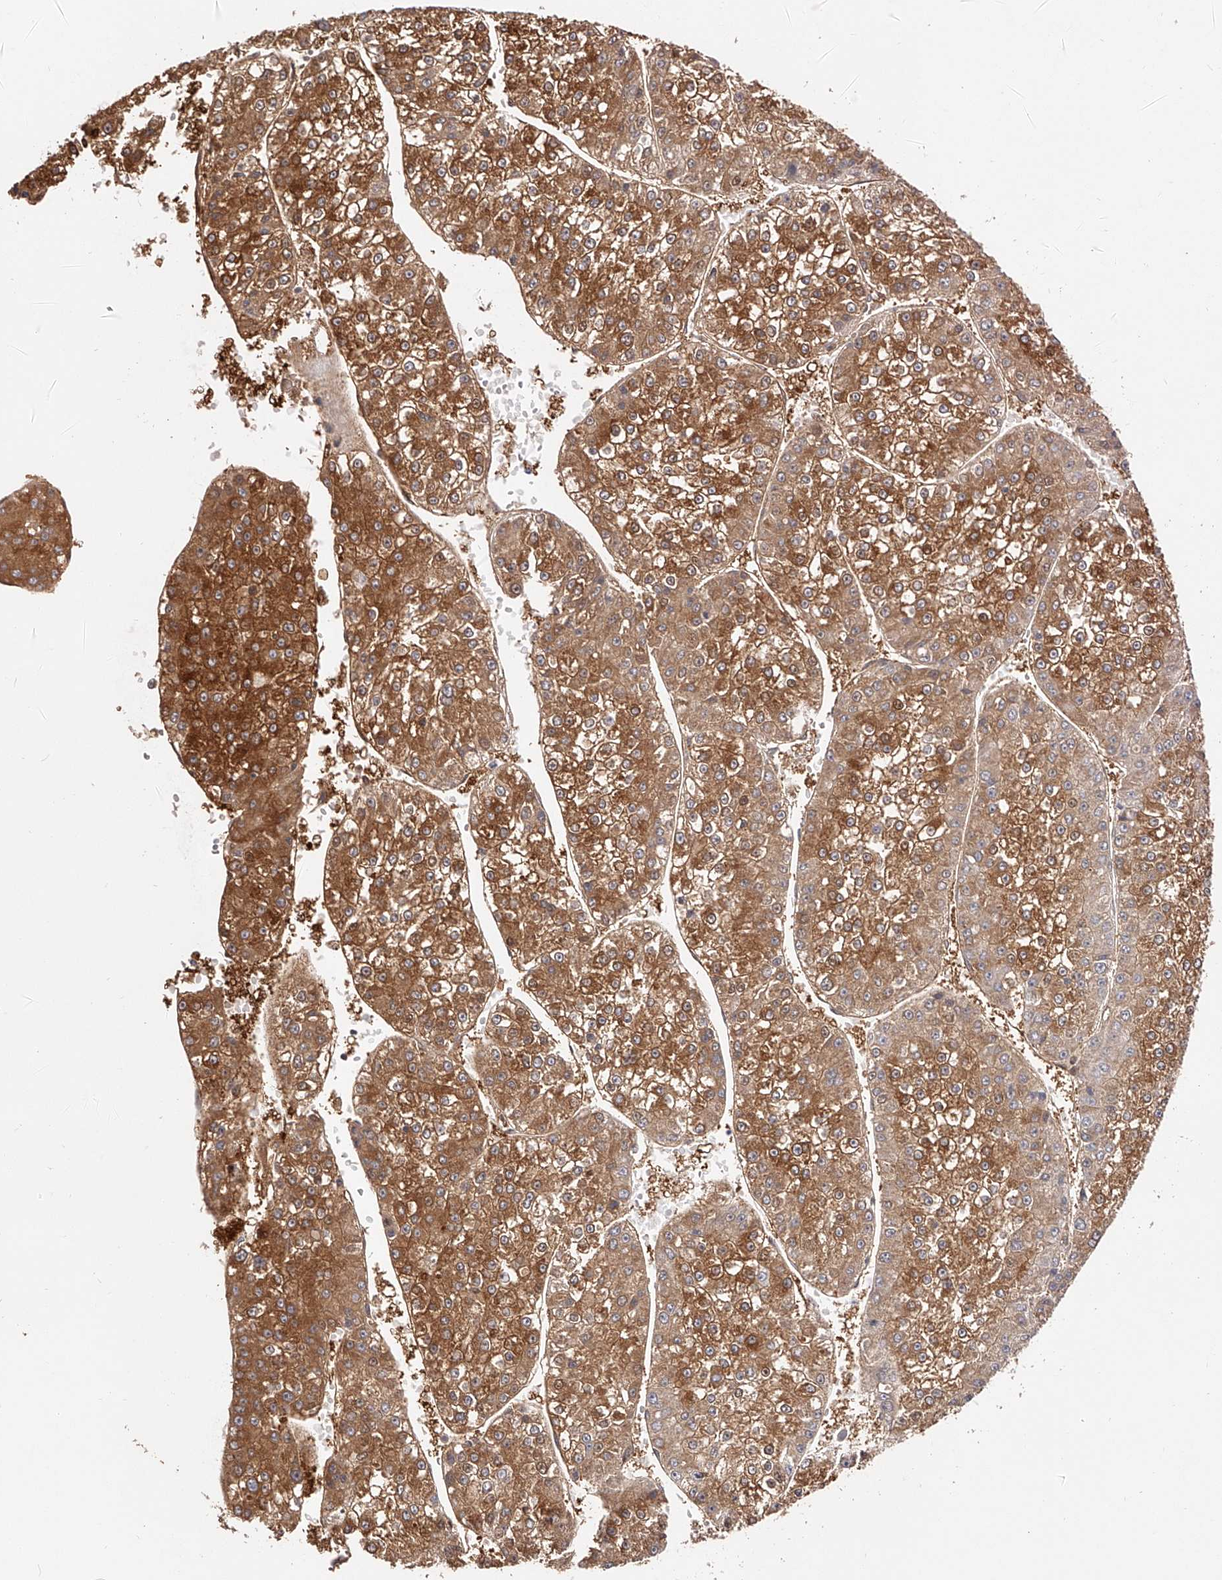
{"staining": {"intensity": "strong", "quantity": ">75%", "location": "cytoplasmic/membranous"}, "tissue": "liver cancer", "cell_type": "Tumor cells", "image_type": "cancer", "snomed": [{"axis": "morphology", "description": "Carcinoma, Hepatocellular, NOS"}, {"axis": "topography", "description": "Liver"}], "caption": "This is an image of immunohistochemistry (IHC) staining of hepatocellular carcinoma (liver), which shows strong positivity in the cytoplasmic/membranous of tumor cells.", "gene": "LAP3", "patient": {"sex": "female", "age": 73}}